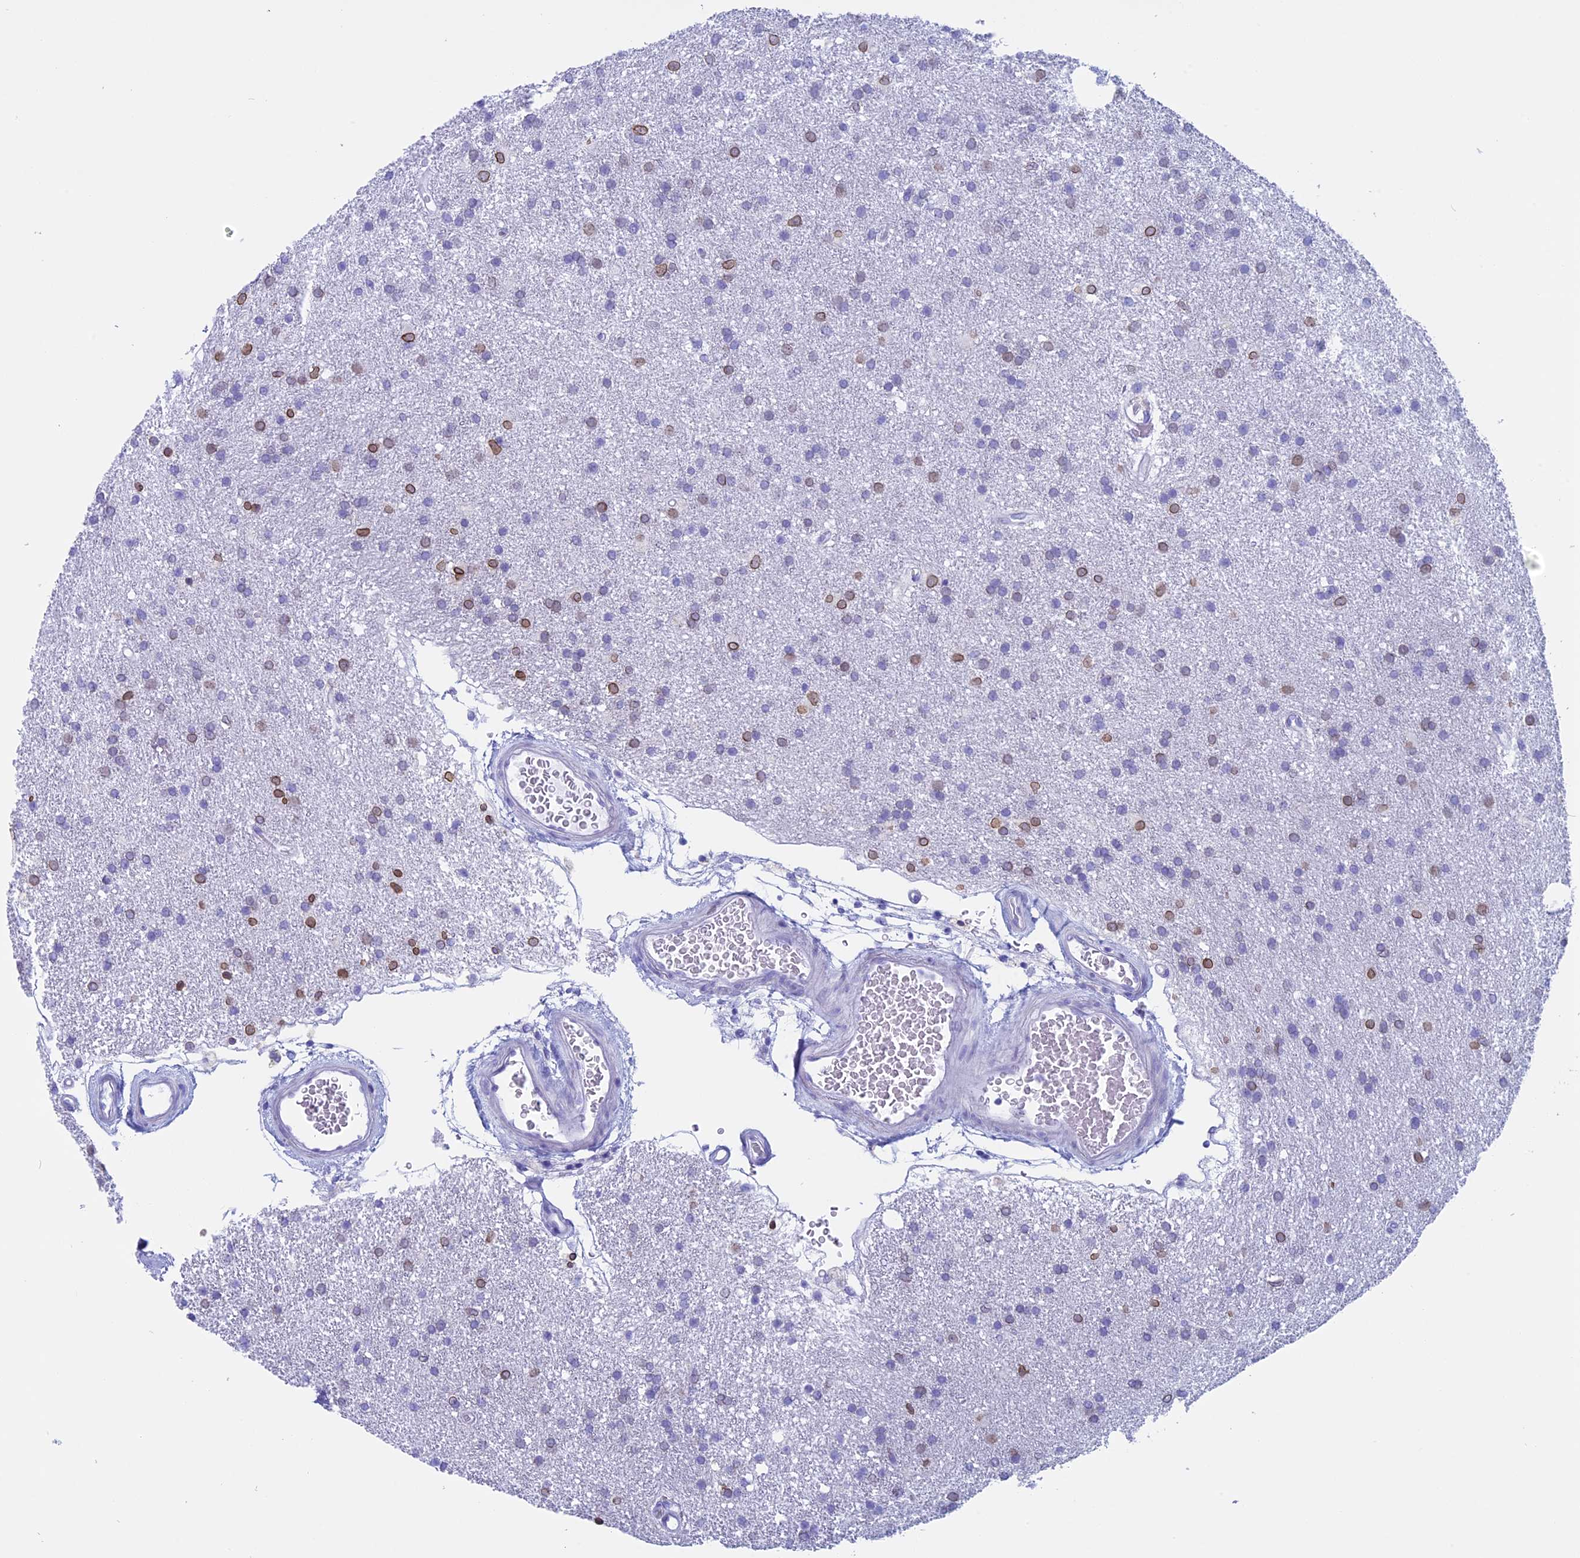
{"staining": {"intensity": "moderate", "quantity": "<25%", "location": "cytoplasmic/membranous,nuclear"}, "tissue": "glioma", "cell_type": "Tumor cells", "image_type": "cancer", "snomed": [{"axis": "morphology", "description": "Glioma, malignant, High grade"}, {"axis": "topography", "description": "Brain"}], "caption": "Immunohistochemistry (DAB (3,3'-diaminobenzidine)) staining of human malignant glioma (high-grade) exhibits moderate cytoplasmic/membranous and nuclear protein positivity in about <25% of tumor cells.", "gene": "FAM169A", "patient": {"sex": "male", "age": 77}}